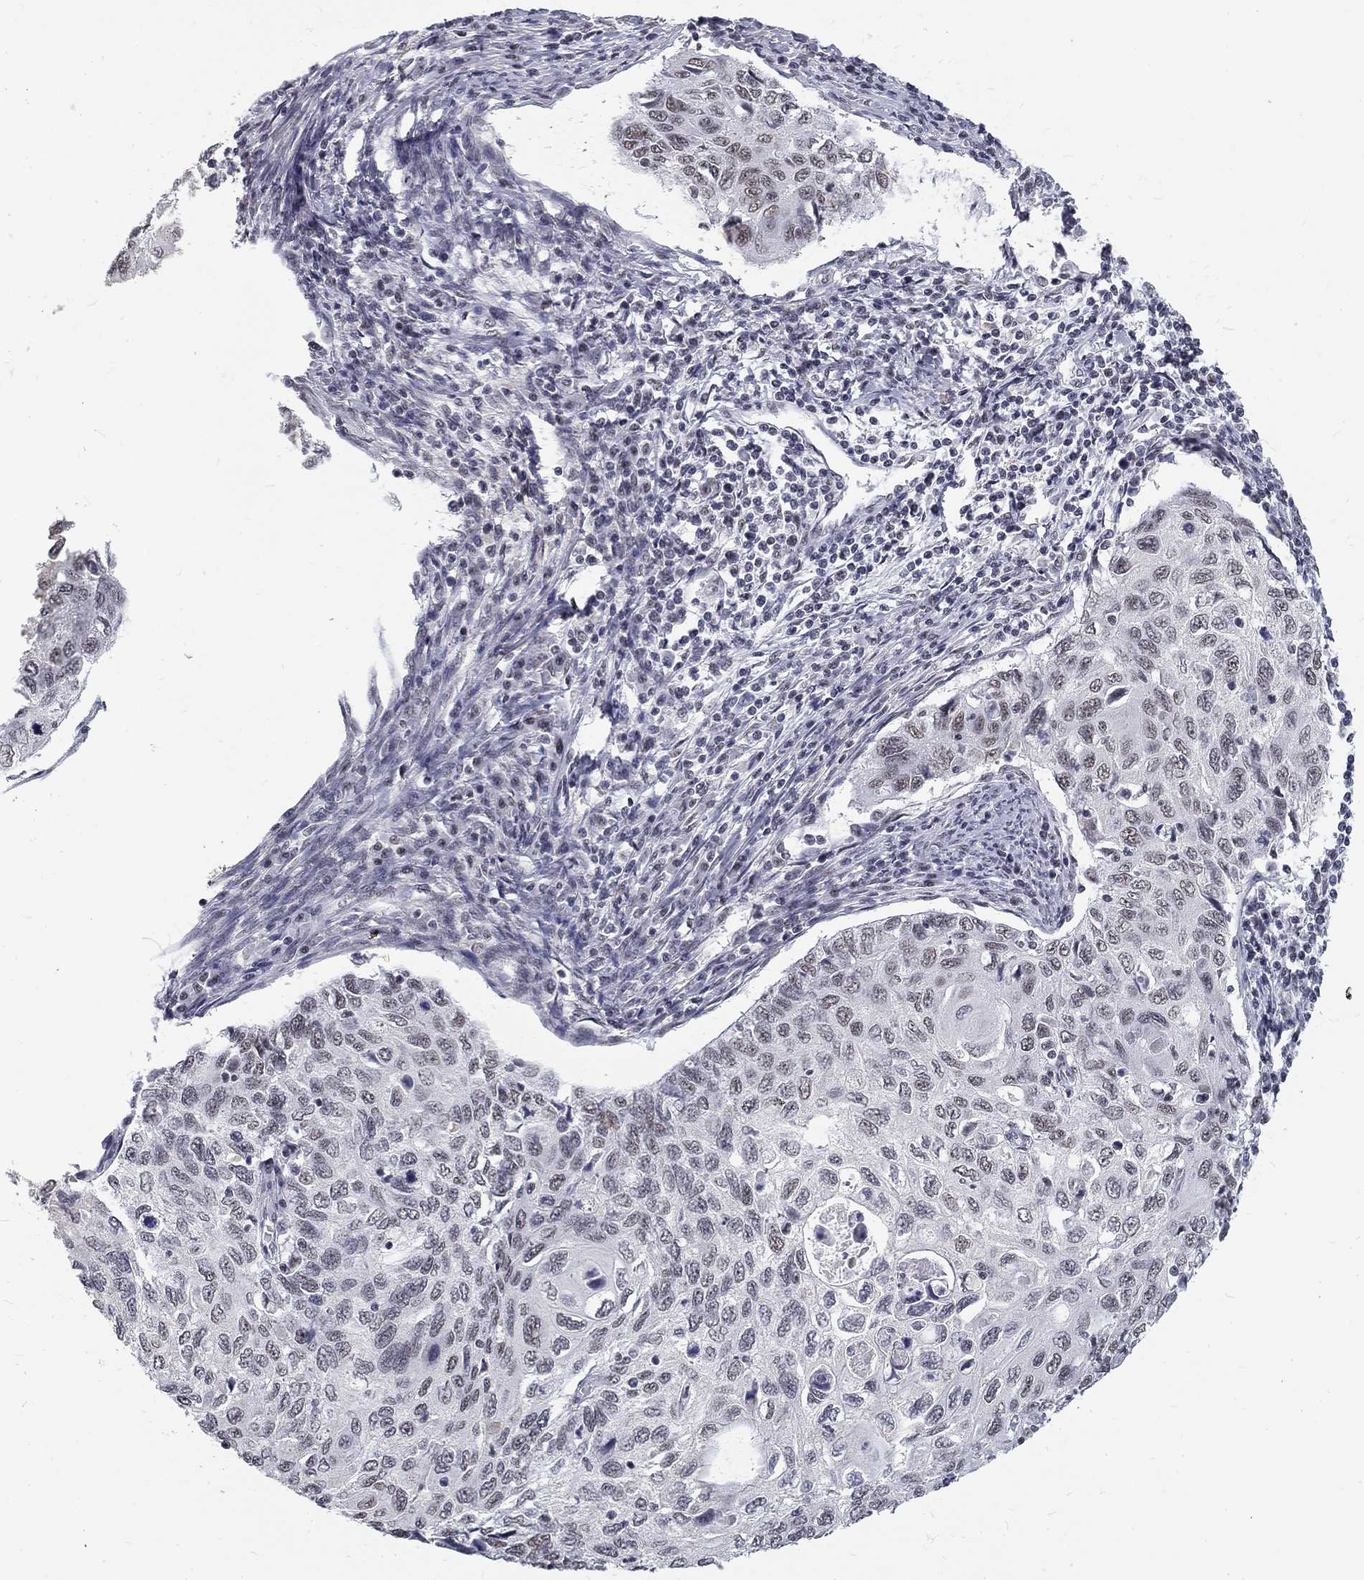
{"staining": {"intensity": "weak", "quantity": "25%-75%", "location": "nuclear"}, "tissue": "cervical cancer", "cell_type": "Tumor cells", "image_type": "cancer", "snomed": [{"axis": "morphology", "description": "Squamous cell carcinoma, NOS"}, {"axis": "topography", "description": "Cervix"}], "caption": "Tumor cells show weak nuclear positivity in approximately 25%-75% of cells in cervical squamous cell carcinoma.", "gene": "SNORC", "patient": {"sex": "female", "age": 70}}